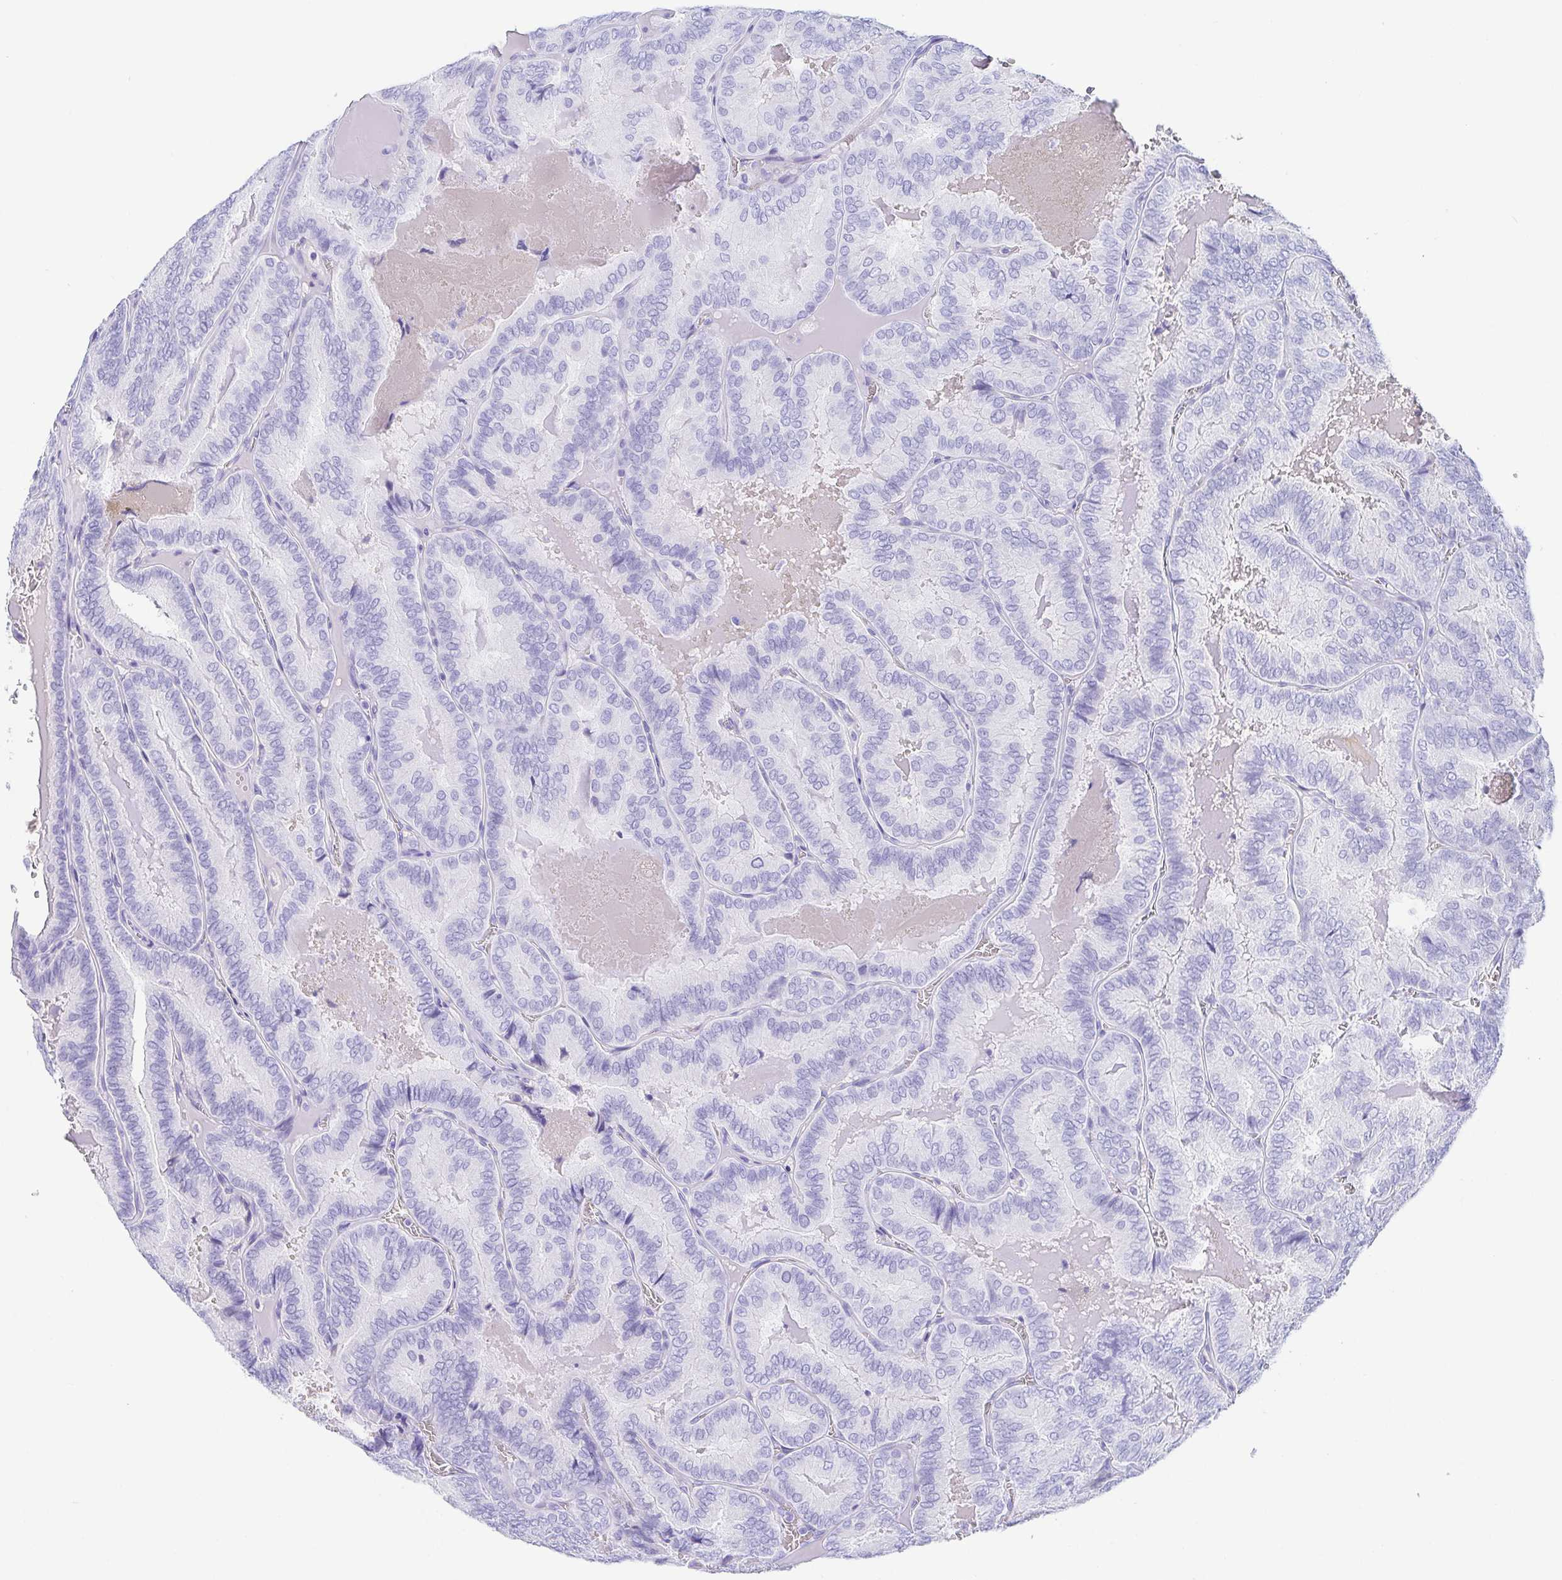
{"staining": {"intensity": "negative", "quantity": "none", "location": "none"}, "tissue": "thyroid cancer", "cell_type": "Tumor cells", "image_type": "cancer", "snomed": [{"axis": "morphology", "description": "Papillary adenocarcinoma, NOS"}, {"axis": "topography", "description": "Thyroid gland"}], "caption": "Immunohistochemistry (IHC) photomicrograph of neoplastic tissue: thyroid cancer (papillary adenocarcinoma) stained with DAB (3,3'-diaminobenzidine) shows no significant protein staining in tumor cells.", "gene": "GKN1", "patient": {"sex": "female", "age": 75}}